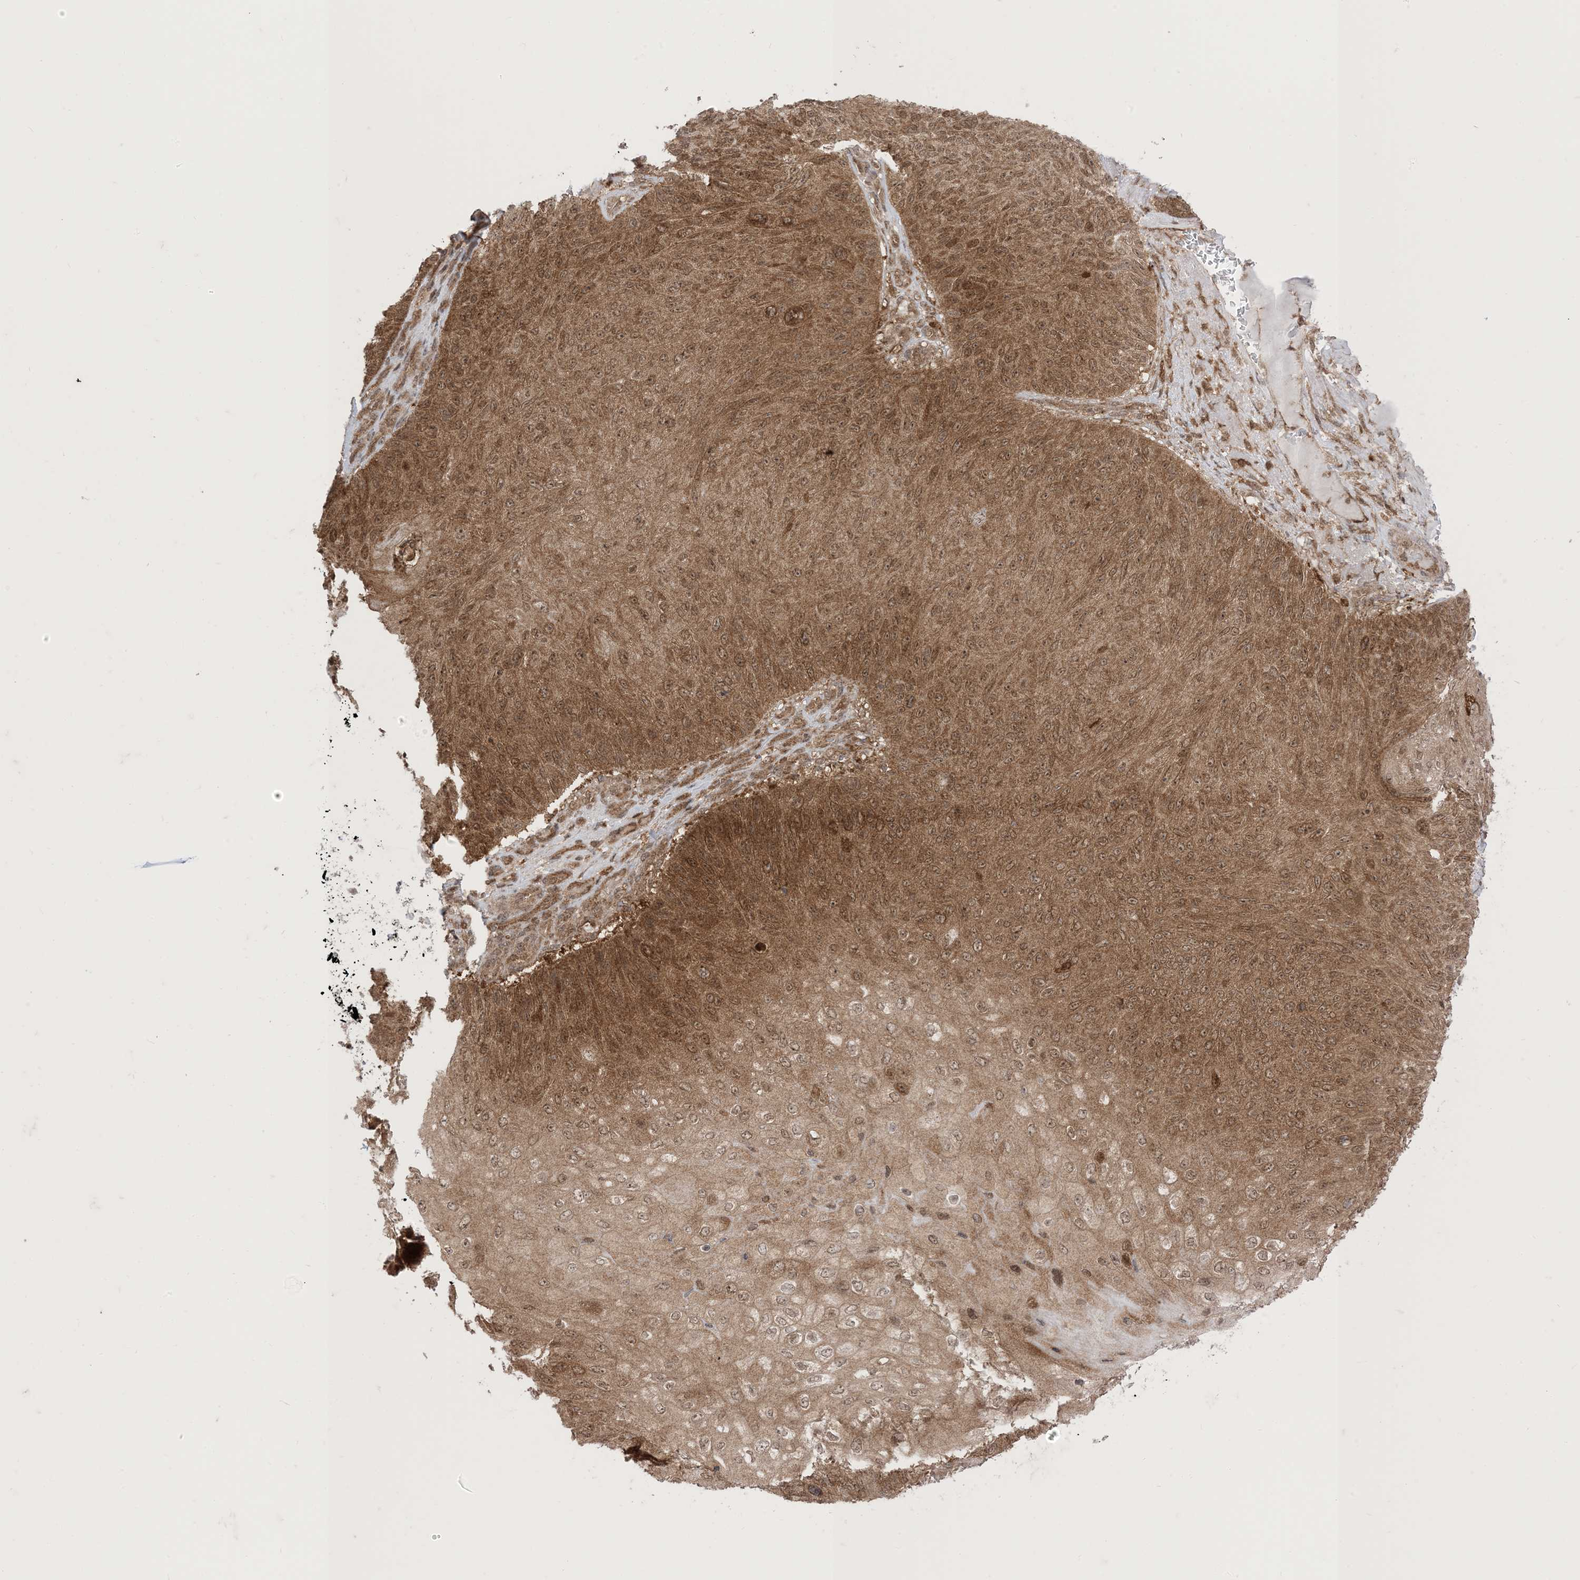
{"staining": {"intensity": "moderate", "quantity": ">75%", "location": "cytoplasmic/membranous,nuclear"}, "tissue": "skin cancer", "cell_type": "Tumor cells", "image_type": "cancer", "snomed": [{"axis": "morphology", "description": "Squamous cell carcinoma, NOS"}, {"axis": "topography", "description": "Skin"}], "caption": "Immunohistochemistry (IHC) of human skin squamous cell carcinoma exhibits medium levels of moderate cytoplasmic/membranous and nuclear staining in approximately >75% of tumor cells.", "gene": "PTPA", "patient": {"sex": "female", "age": 88}}